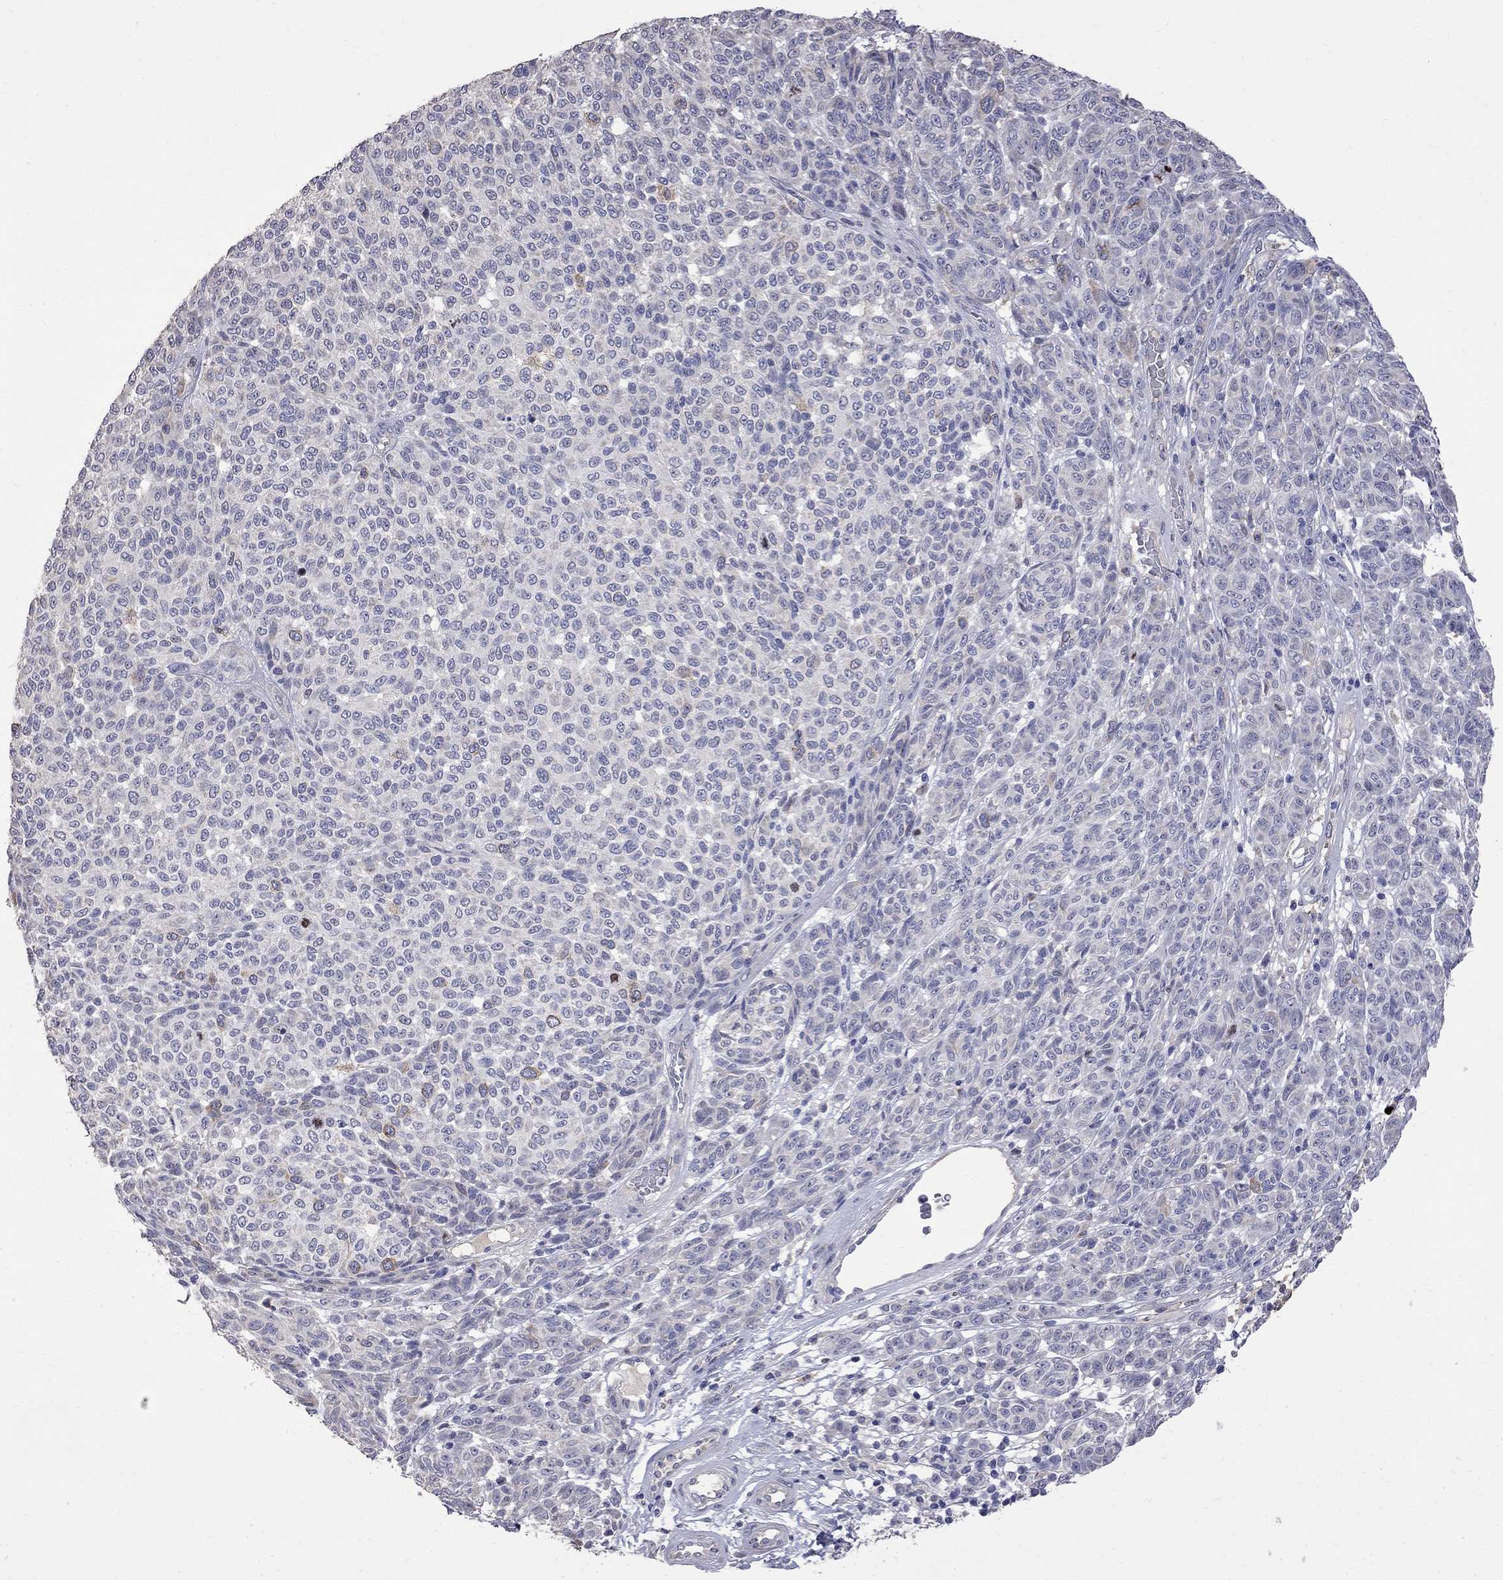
{"staining": {"intensity": "negative", "quantity": "none", "location": "none"}, "tissue": "melanoma", "cell_type": "Tumor cells", "image_type": "cancer", "snomed": [{"axis": "morphology", "description": "Malignant melanoma, NOS"}, {"axis": "topography", "description": "Skin"}], "caption": "High magnification brightfield microscopy of malignant melanoma stained with DAB (3,3'-diaminobenzidine) (brown) and counterstained with hematoxylin (blue): tumor cells show no significant expression. Brightfield microscopy of immunohistochemistry (IHC) stained with DAB (3,3'-diaminobenzidine) (brown) and hematoxylin (blue), captured at high magnification.", "gene": "CKAP2", "patient": {"sex": "male", "age": 59}}